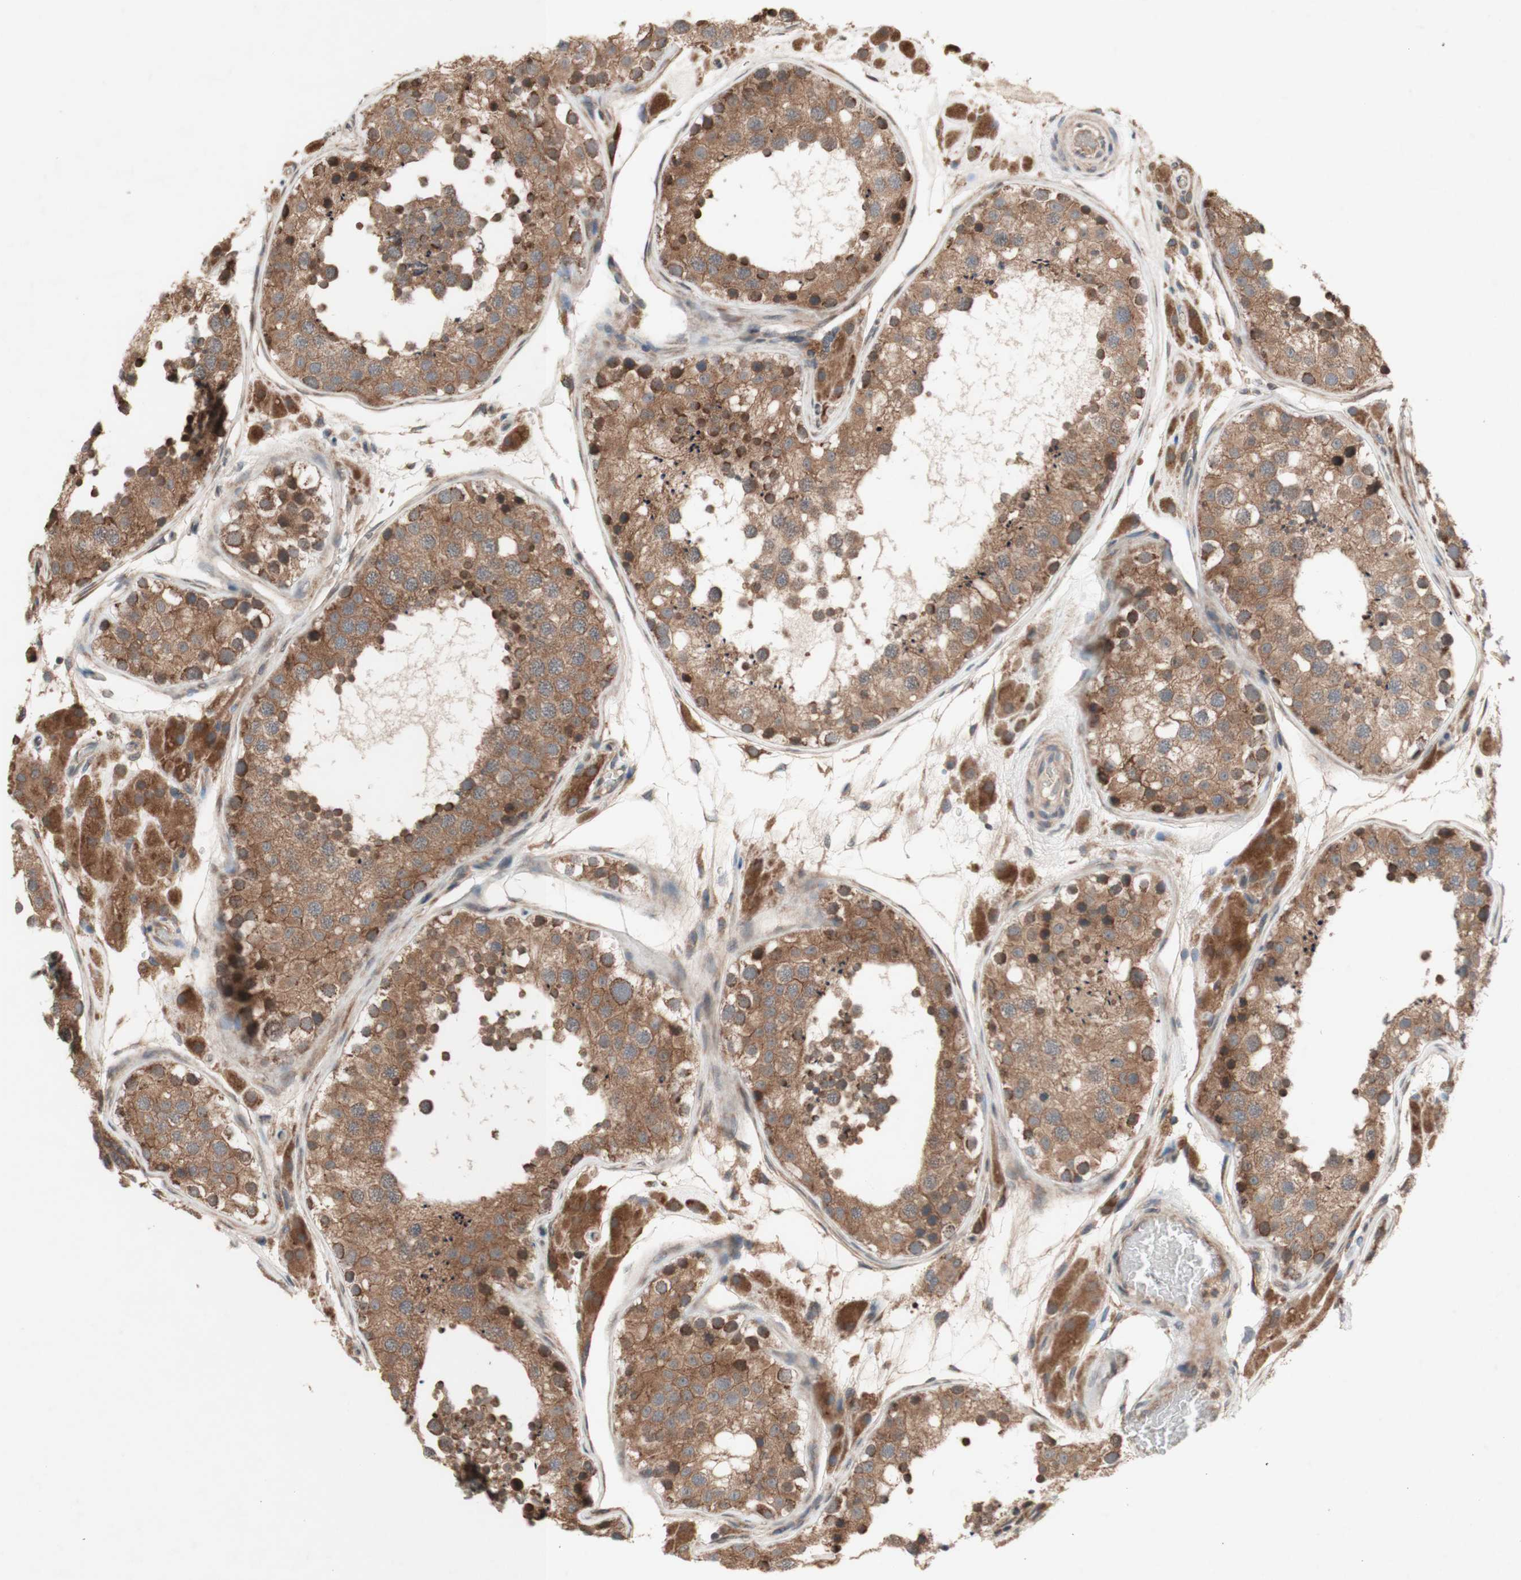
{"staining": {"intensity": "moderate", "quantity": ">75%", "location": "cytoplasmic/membranous"}, "tissue": "testis", "cell_type": "Cells in seminiferous ducts", "image_type": "normal", "snomed": [{"axis": "morphology", "description": "Normal tissue, NOS"}, {"axis": "topography", "description": "Testis"}], "caption": "Immunohistochemistry of benign human testis reveals medium levels of moderate cytoplasmic/membranous expression in about >75% of cells in seminiferous ducts.", "gene": "DDOST", "patient": {"sex": "male", "age": 26}}